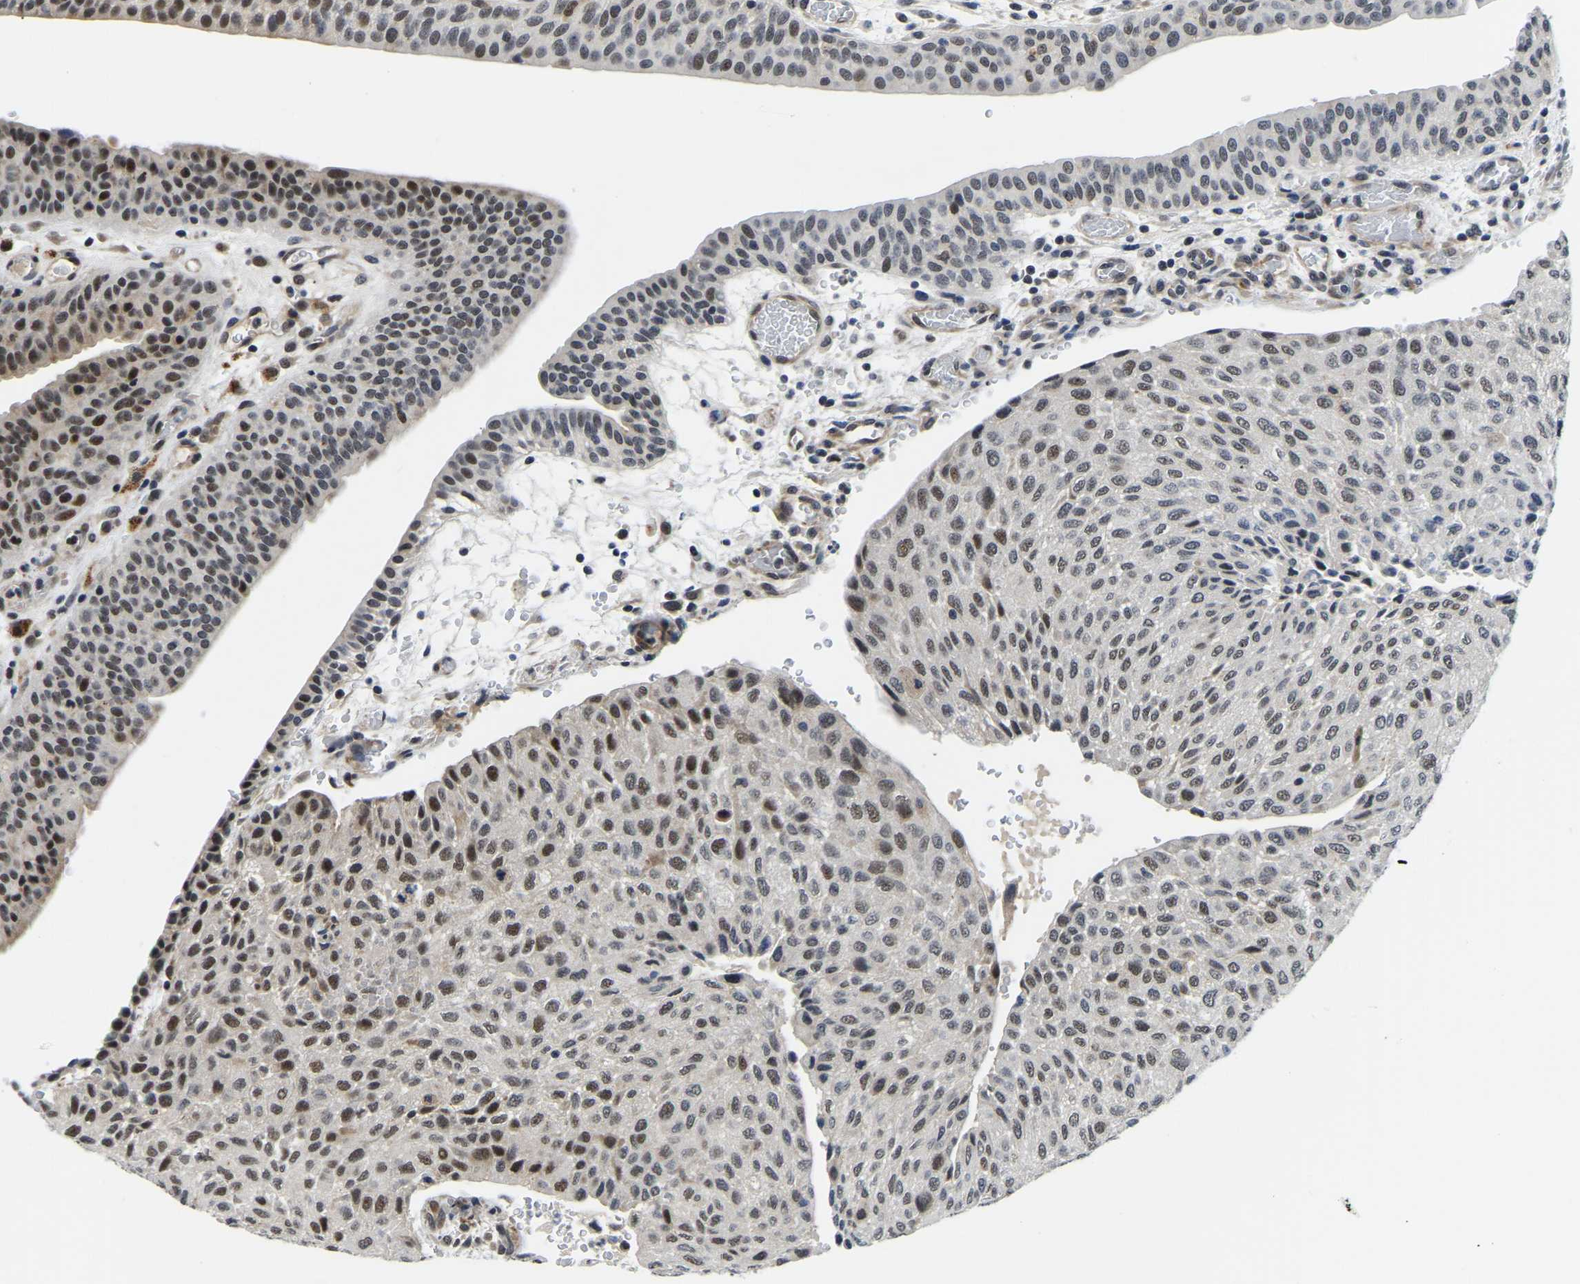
{"staining": {"intensity": "moderate", "quantity": "25%-75%", "location": "nuclear"}, "tissue": "urothelial cancer", "cell_type": "Tumor cells", "image_type": "cancer", "snomed": [{"axis": "morphology", "description": "Urothelial carcinoma, Low grade"}, {"axis": "morphology", "description": "Urothelial carcinoma, High grade"}, {"axis": "topography", "description": "Urinary bladder"}], "caption": "About 25%-75% of tumor cells in human urothelial cancer reveal moderate nuclear protein positivity as visualized by brown immunohistochemical staining.", "gene": "POLDIP3", "patient": {"sex": "male", "age": 35}}